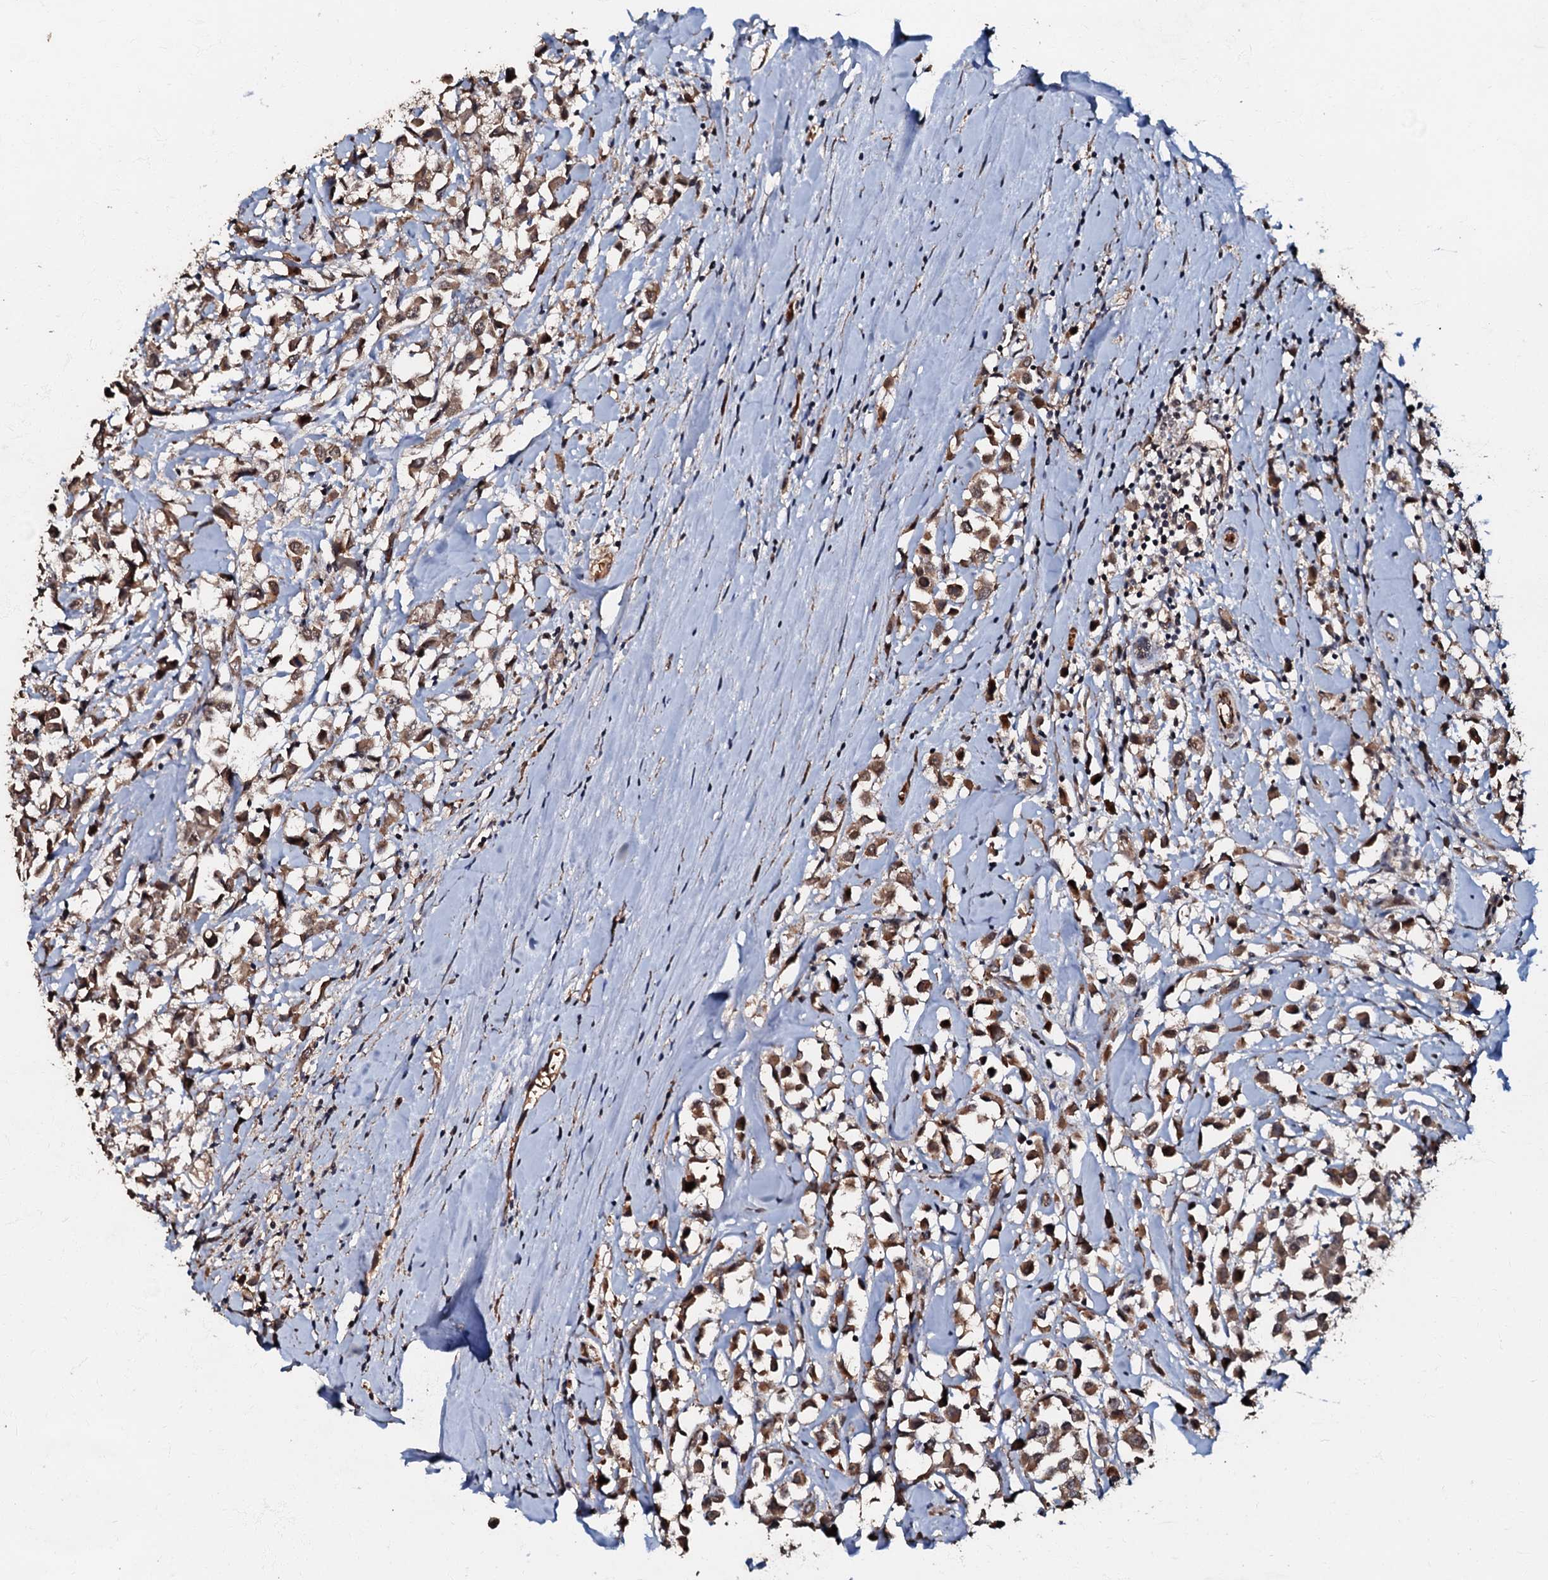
{"staining": {"intensity": "moderate", "quantity": ">75%", "location": "cytoplasmic/membranous,nuclear"}, "tissue": "breast cancer", "cell_type": "Tumor cells", "image_type": "cancer", "snomed": [{"axis": "morphology", "description": "Duct carcinoma"}, {"axis": "topography", "description": "Breast"}], "caption": "Immunohistochemical staining of human breast cancer shows medium levels of moderate cytoplasmic/membranous and nuclear staining in about >75% of tumor cells.", "gene": "MANSC4", "patient": {"sex": "female", "age": 61}}